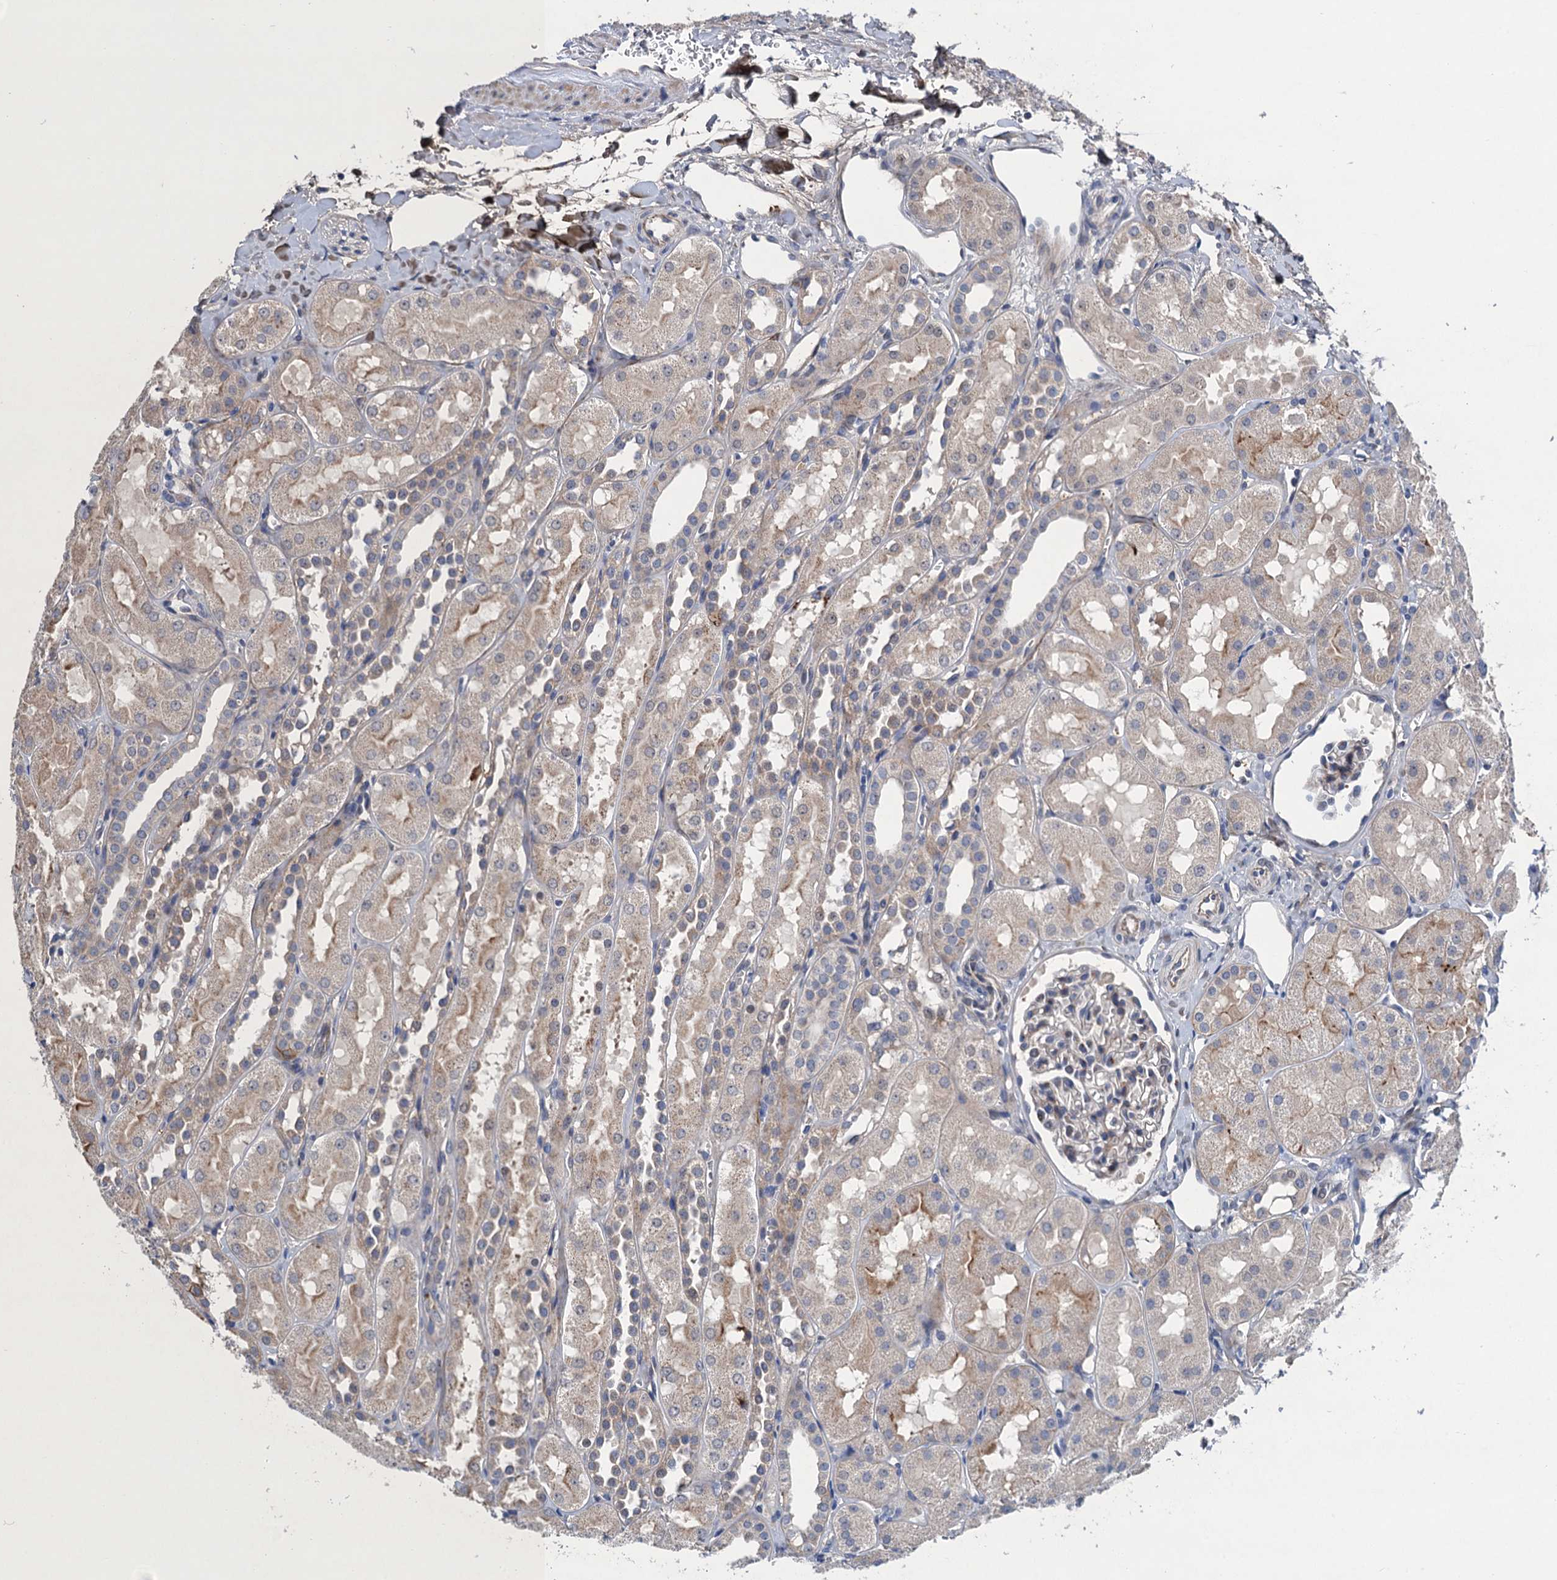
{"staining": {"intensity": "moderate", "quantity": "<25%", "location": "cytoplasmic/membranous"}, "tissue": "kidney", "cell_type": "Cells in glomeruli", "image_type": "normal", "snomed": [{"axis": "morphology", "description": "Normal tissue, NOS"}, {"axis": "topography", "description": "Kidney"}, {"axis": "topography", "description": "Urinary bladder"}], "caption": "Cells in glomeruli reveal low levels of moderate cytoplasmic/membranous expression in approximately <25% of cells in benign kidney.", "gene": "TRAF7", "patient": {"sex": "male", "age": 16}}